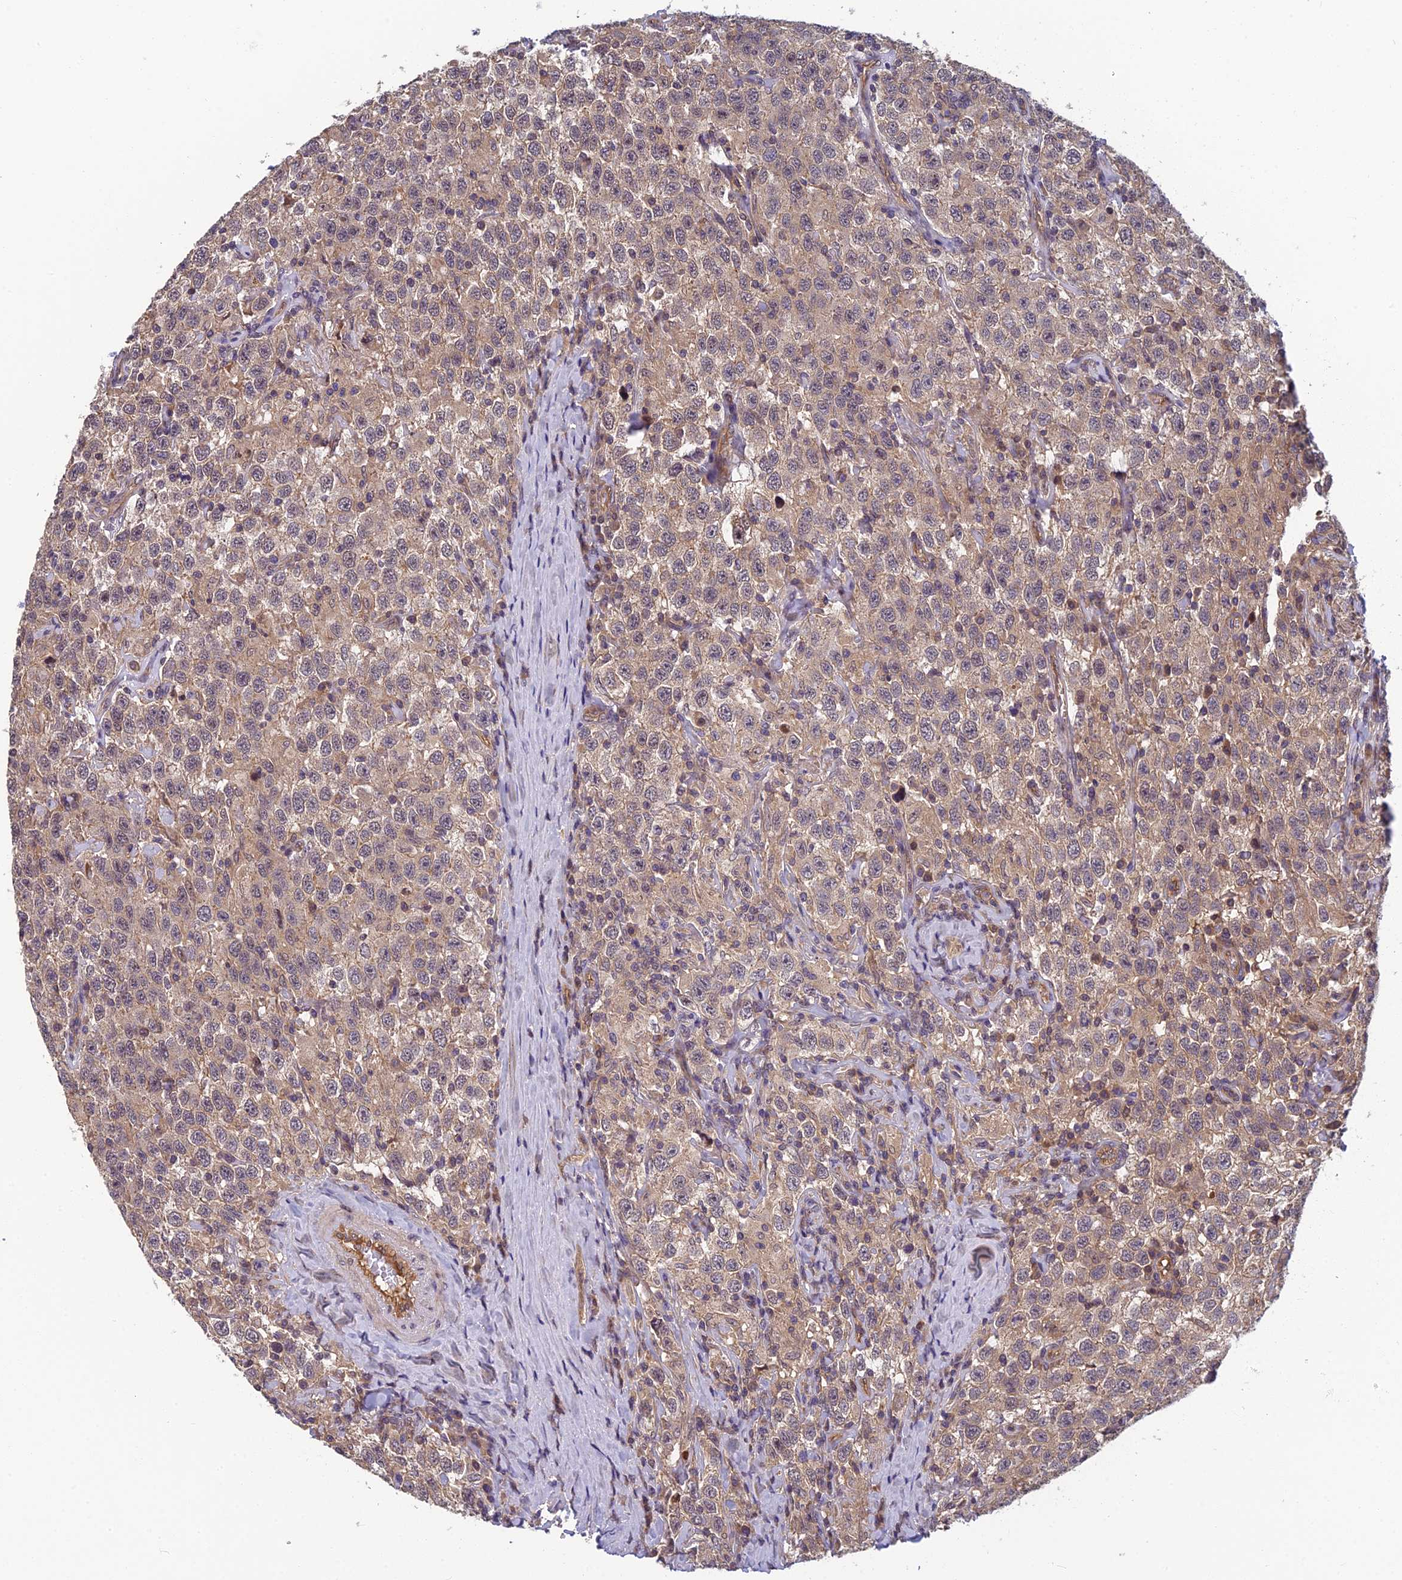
{"staining": {"intensity": "weak", "quantity": "25%-75%", "location": "cytoplasmic/membranous"}, "tissue": "testis cancer", "cell_type": "Tumor cells", "image_type": "cancer", "snomed": [{"axis": "morphology", "description": "Seminoma, NOS"}, {"axis": "topography", "description": "Testis"}], "caption": "A brown stain labels weak cytoplasmic/membranous staining of a protein in human testis cancer tumor cells.", "gene": "PIKFYVE", "patient": {"sex": "male", "age": 41}}